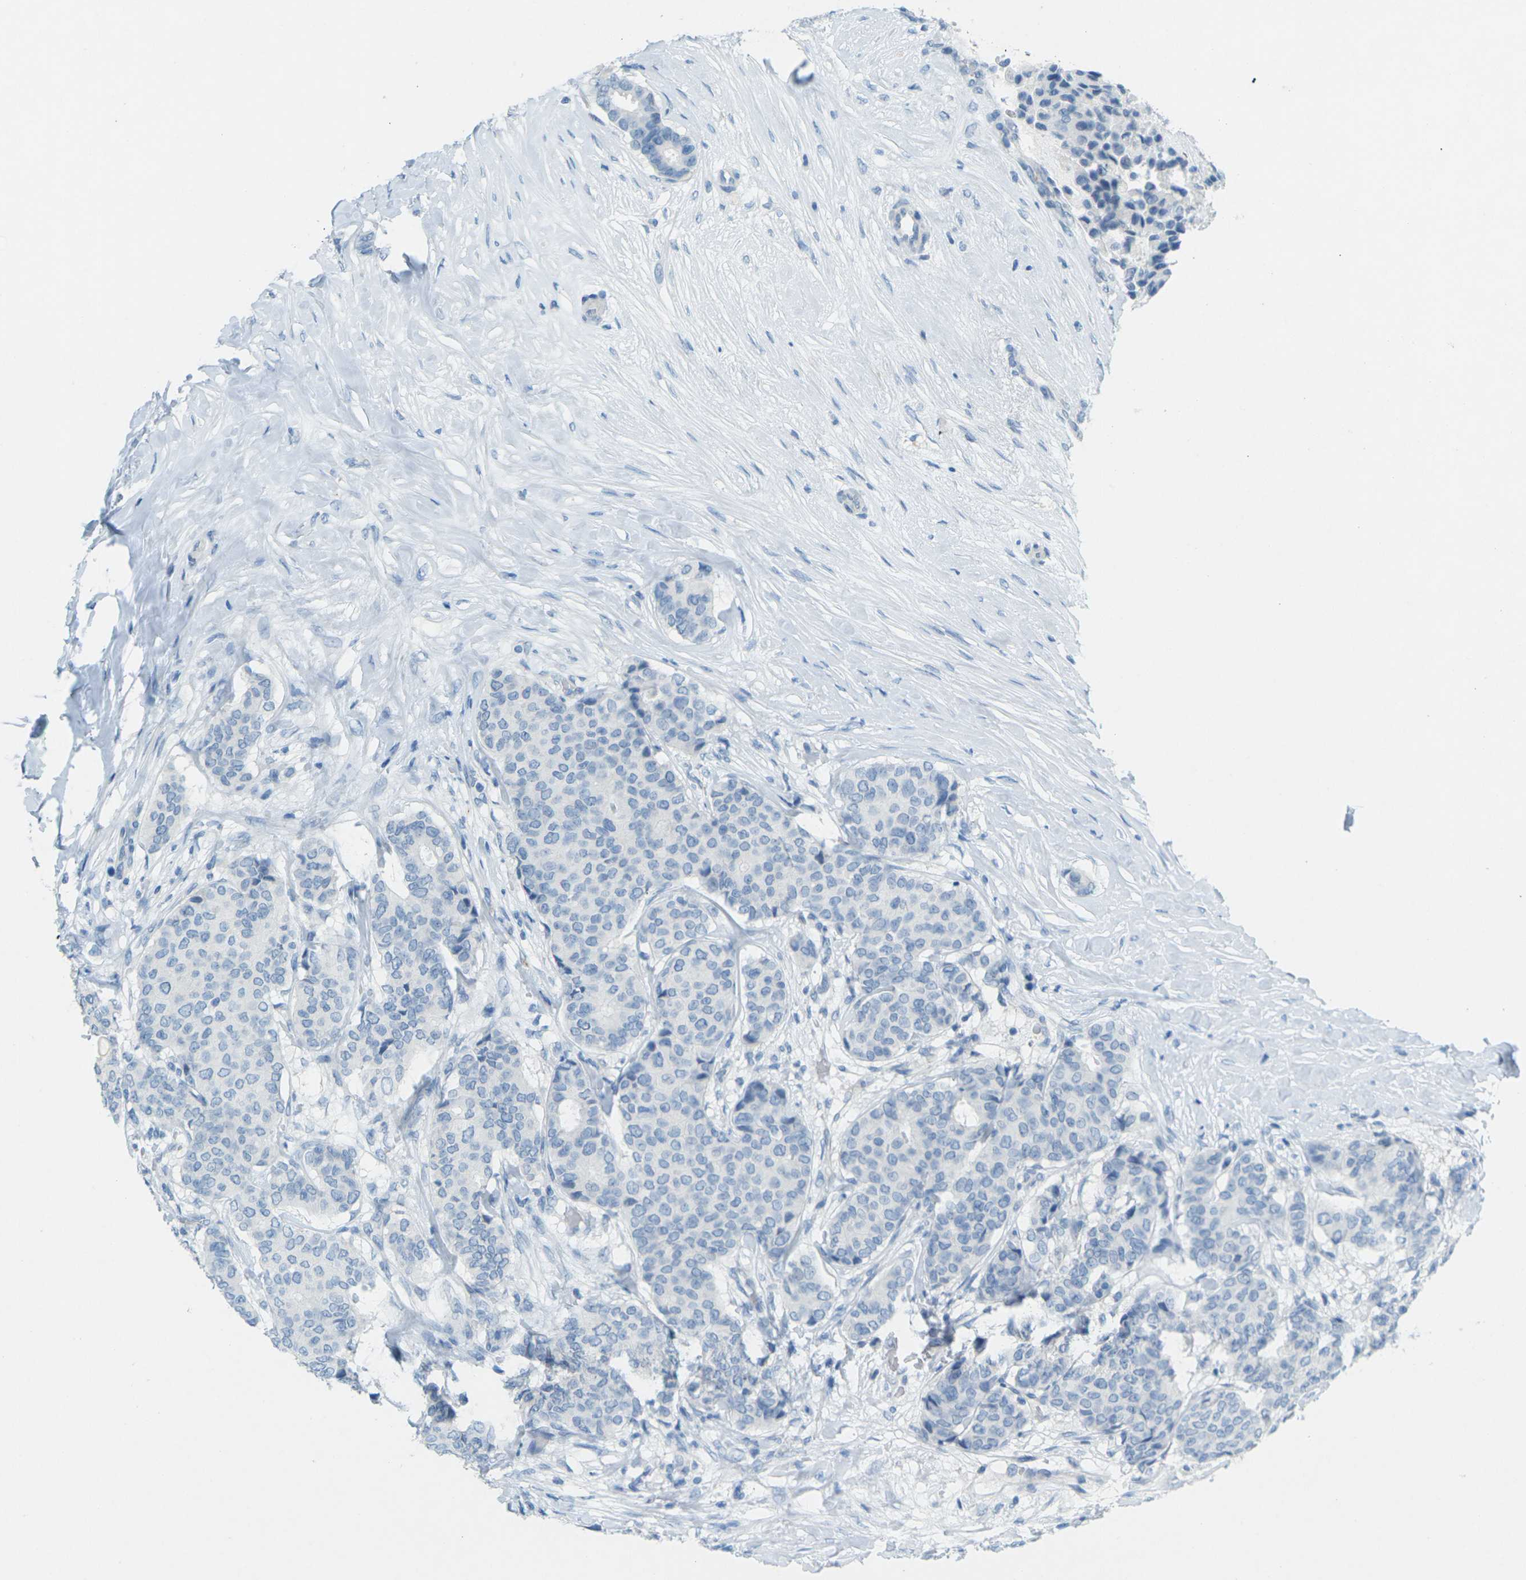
{"staining": {"intensity": "negative", "quantity": "none", "location": "none"}, "tissue": "breast cancer", "cell_type": "Tumor cells", "image_type": "cancer", "snomed": [{"axis": "morphology", "description": "Duct carcinoma"}, {"axis": "topography", "description": "Breast"}], "caption": "The immunohistochemistry photomicrograph has no significant positivity in tumor cells of intraductal carcinoma (breast) tissue. (DAB immunohistochemistry (IHC) with hematoxylin counter stain).", "gene": "CDH16", "patient": {"sex": "female", "age": 75}}